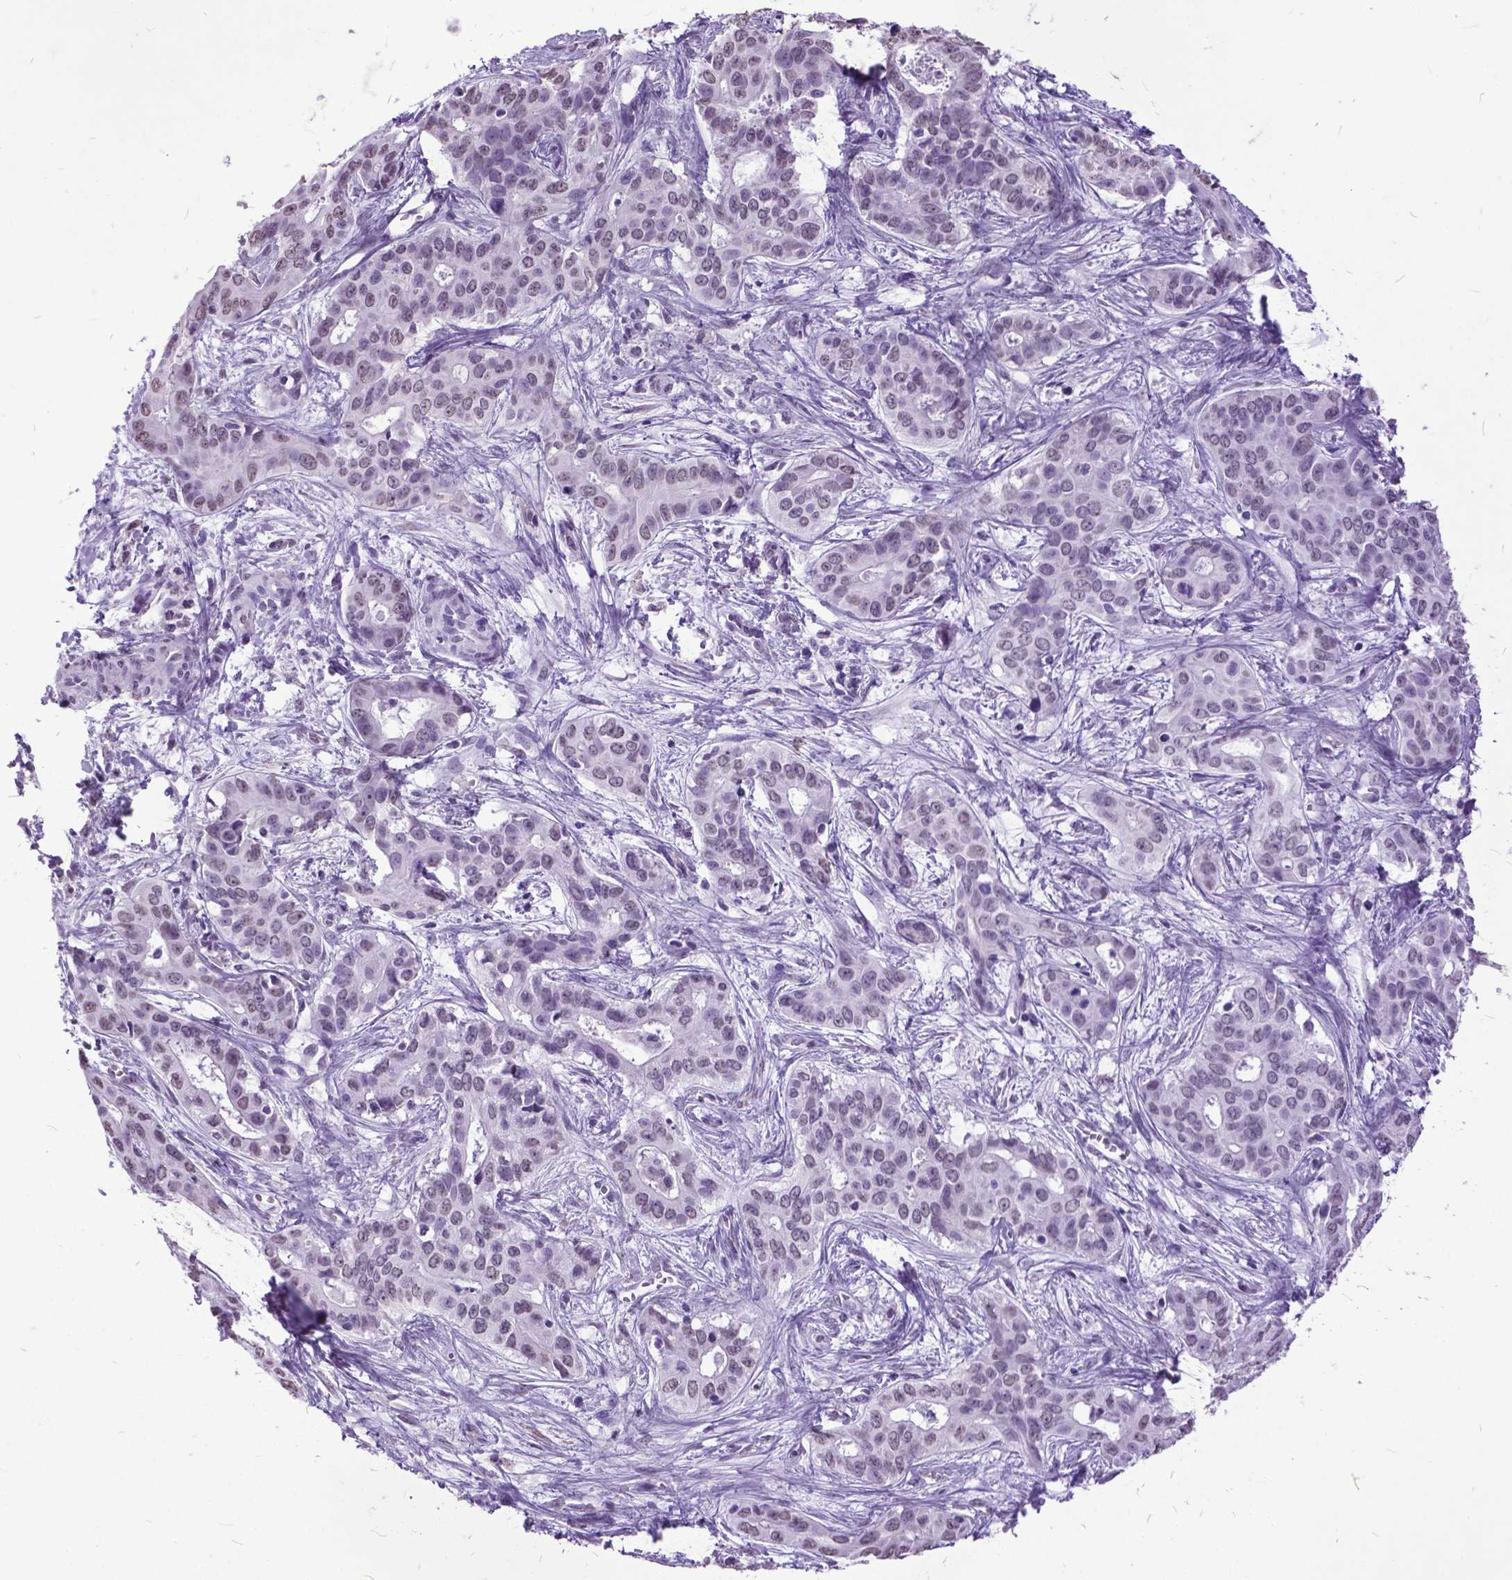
{"staining": {"intensity": "negative", "quantity": "none", "location": "none"}, "tissue": "liver cancer", "cell_type": "Tumor cells", "image_type": "cancer", "snomed": [{"axis": "morphology", "description": "Cholangiocarcinoma"}, {"axis": "topography", "description": "Liver"}], "caption": "The micrograph displays no staining of tumor cells in liver cancer.", "gene": "MARCHF10", "patient": {"sex": "female", "age": 65}}